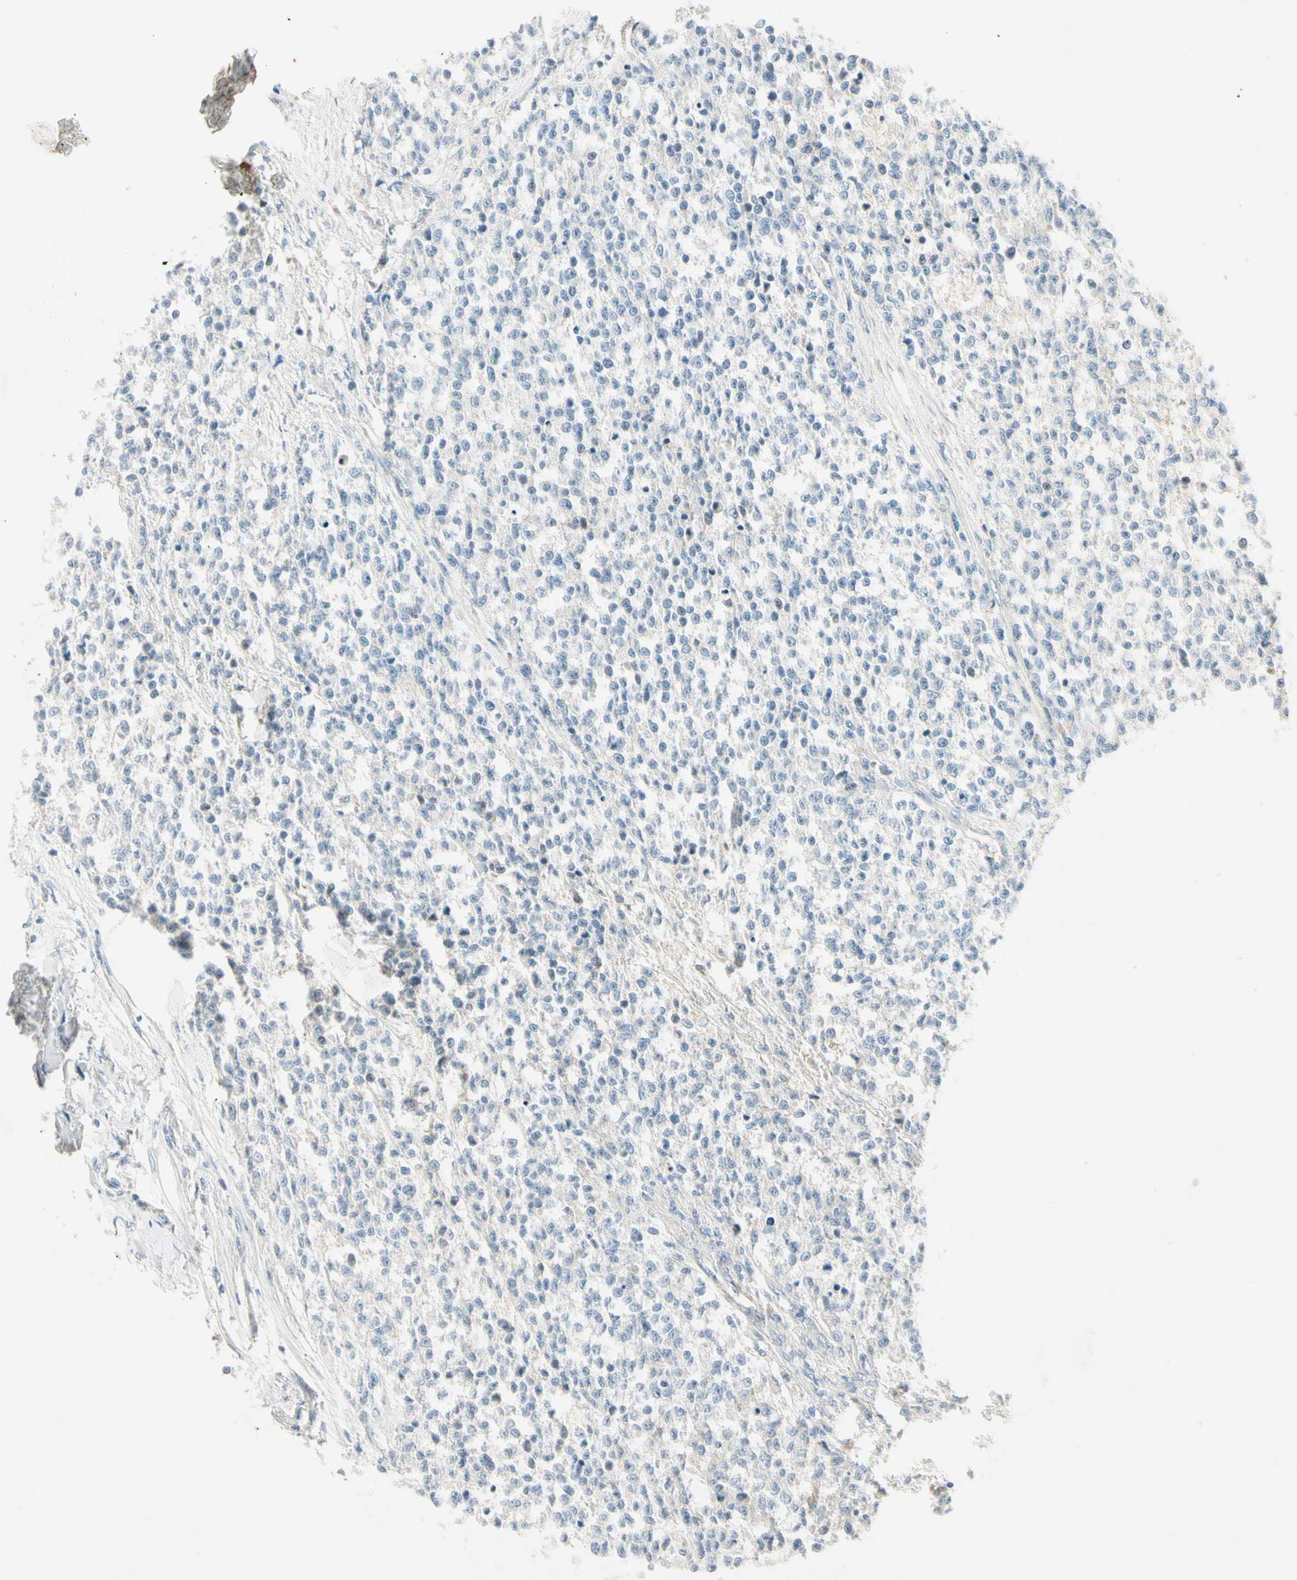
{"staining": {"intensity": "negative", "quantity": "none", "location": "none"}, "tissue": "testis cancer", "cell_type": "Tumor cells", "image_type": "cancer", "snomed": [{"axis": "morphology", "description": "Seminoma, NOS"}, {"axis": "topography", "description": "Testis"}], "caption": "Histopathology image shows no significant protein staining in tumor cells of testis cancer.", "gene": "SERPIND1", "patient": {"sex": "male", "age": 59}}